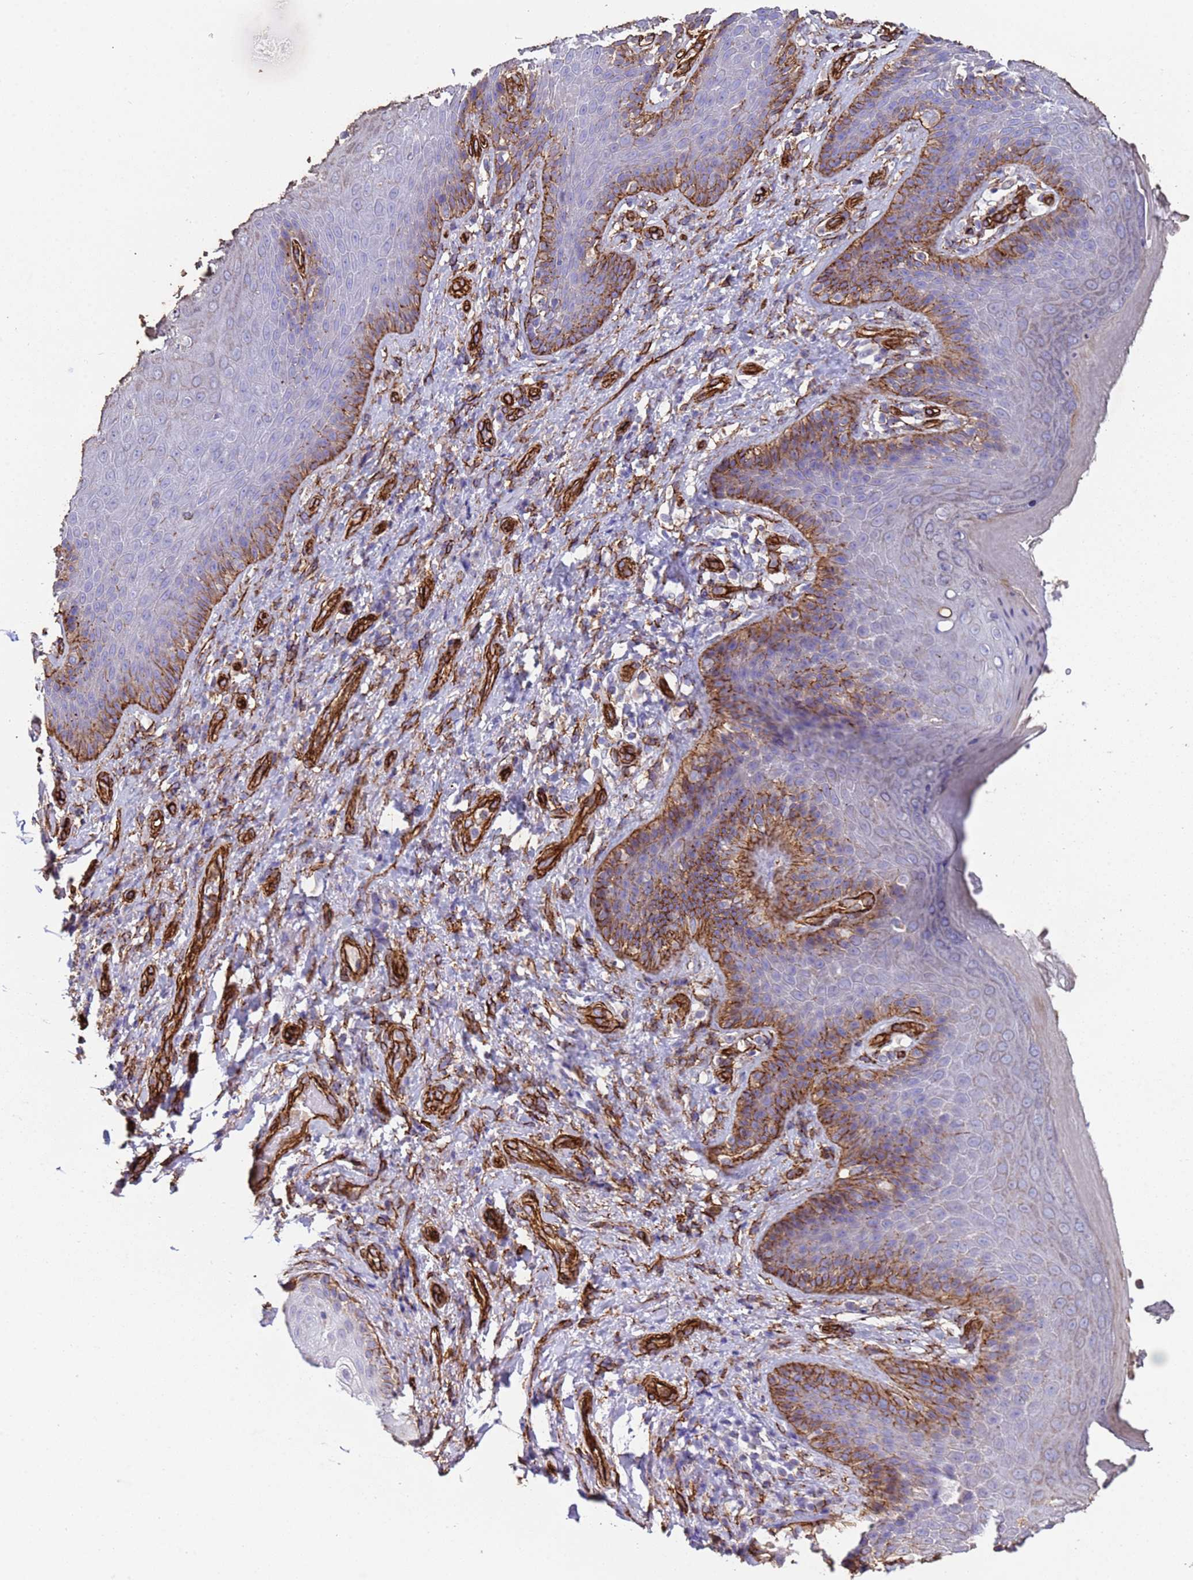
{"staining": {"intensity": "strong", "quantity": "<25%", "location": "cytoplasmic/membranous"}, "tissue": "skin", "cell_type": "Epidermal cells", "image_type": "normal", "snomed": [{"axis": "morphology", "description": "Normal tissue, NOS"}, {"axis": "topography", "description": "Anal"}], "caption": "A brown stain highlights strong cytoplasmic/membranous expression of a protein in epidermal cells of benign skin.", "gene": "GASK1A", "patient": {"sex": "female", "age": 89}}